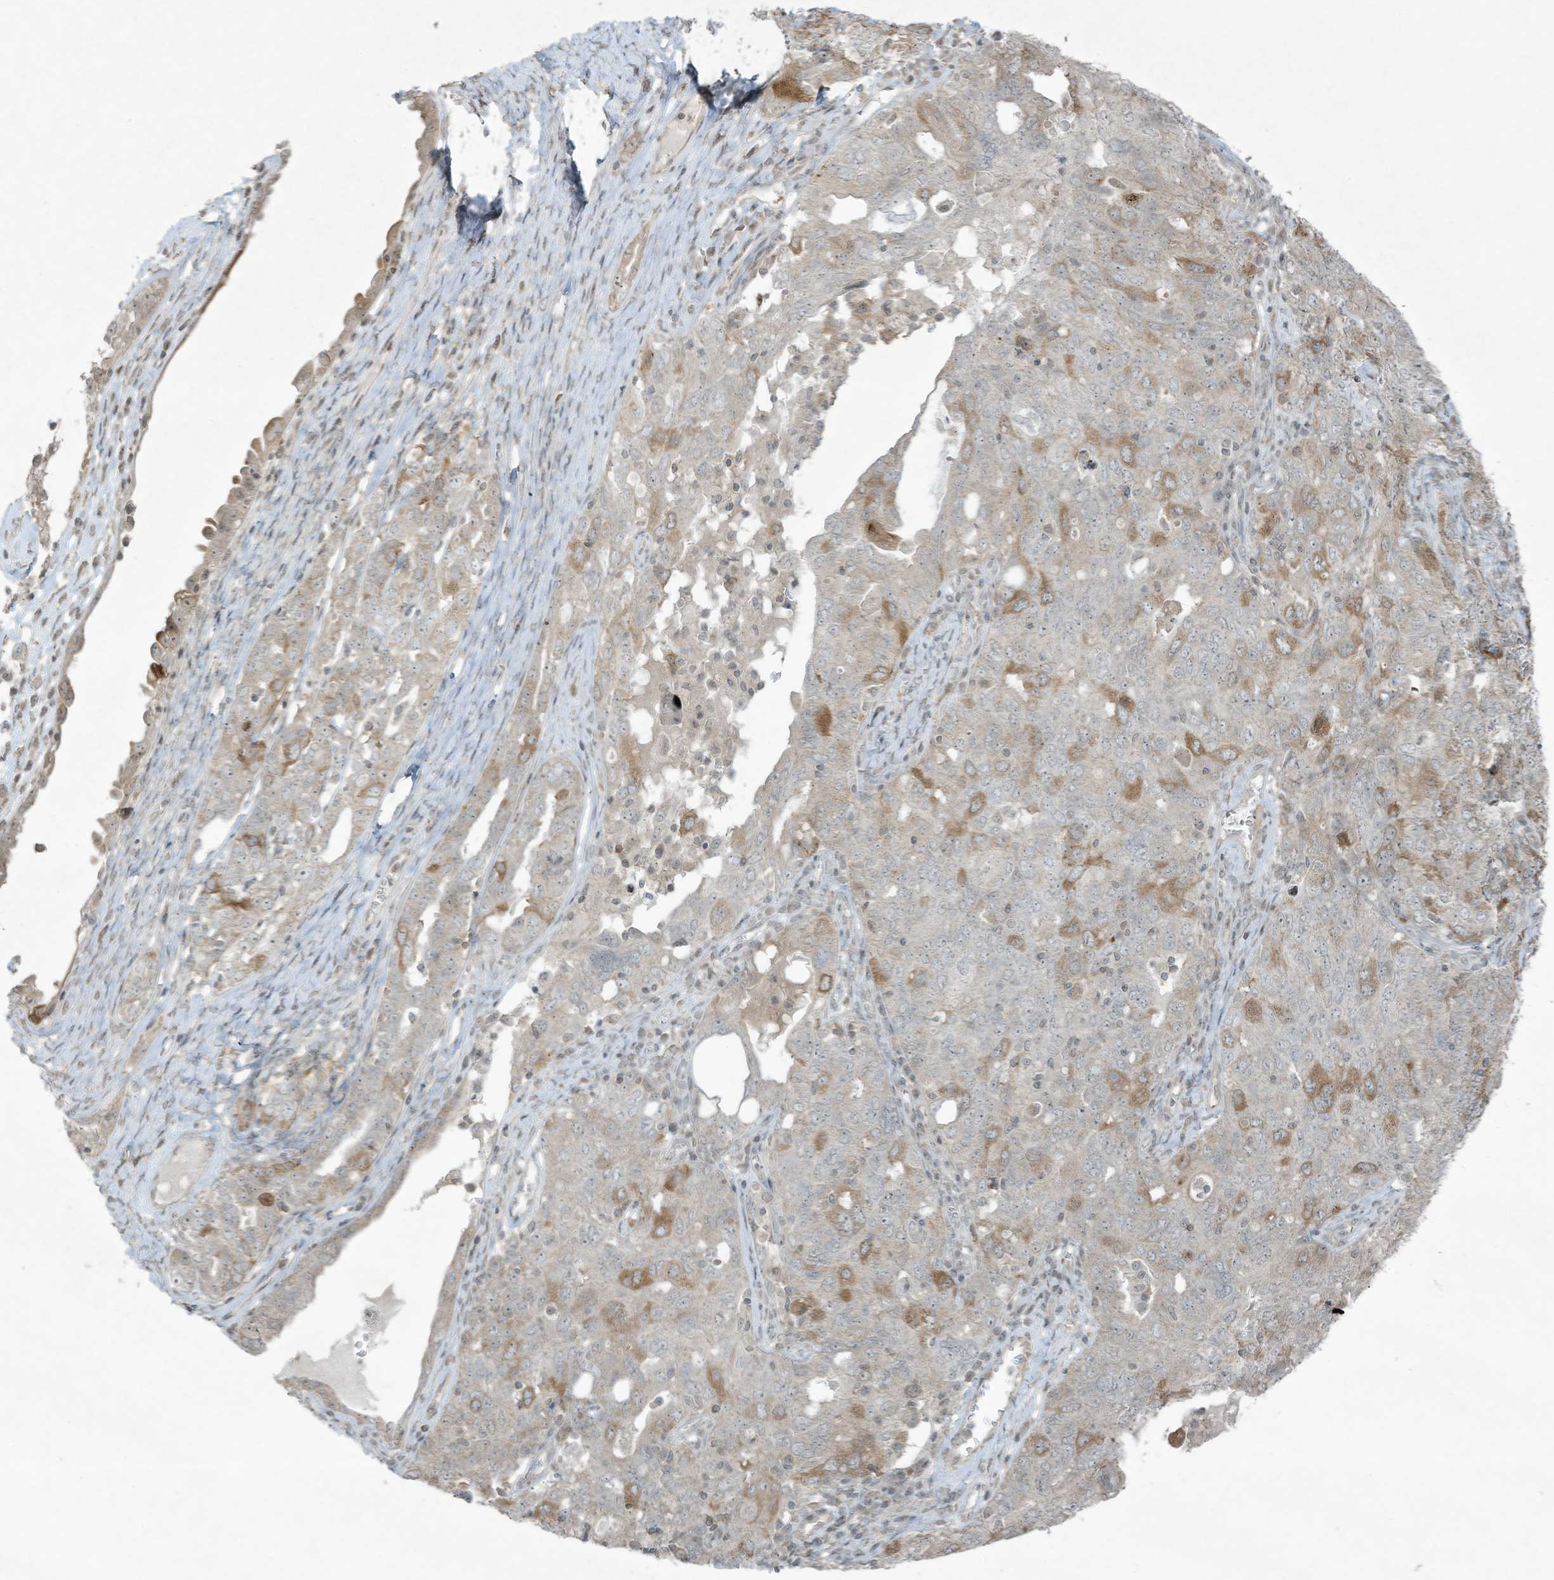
{"staining": {"intensity": "moderate", "quantity": "<25%", "location": "cytoplasmic/membranous"}, "tissue": "ovarian cancer", "cell_type": "Tumor cells", "image_type": "cancer", "snomed": [{"axis": "morphology", "description": "Carcinoma, endometroid"}, {"axis": "topography", "description": "Ovary"}], "caption": "Immunohistochemistry staining of ovarian cancer (endometroid carcinoma), which shows low levels of moderate cytoplasmic/membranous positivity in about <25% of tumor cells indicating moderate cytoplasmic/membranous protein expression. The staining was performed using DAB (brown) for protein detection and nuclei were counterstained in hematoxylin (blue).", "gene": "ZNF263", "patient": {"sex": "female", "age": 62}}